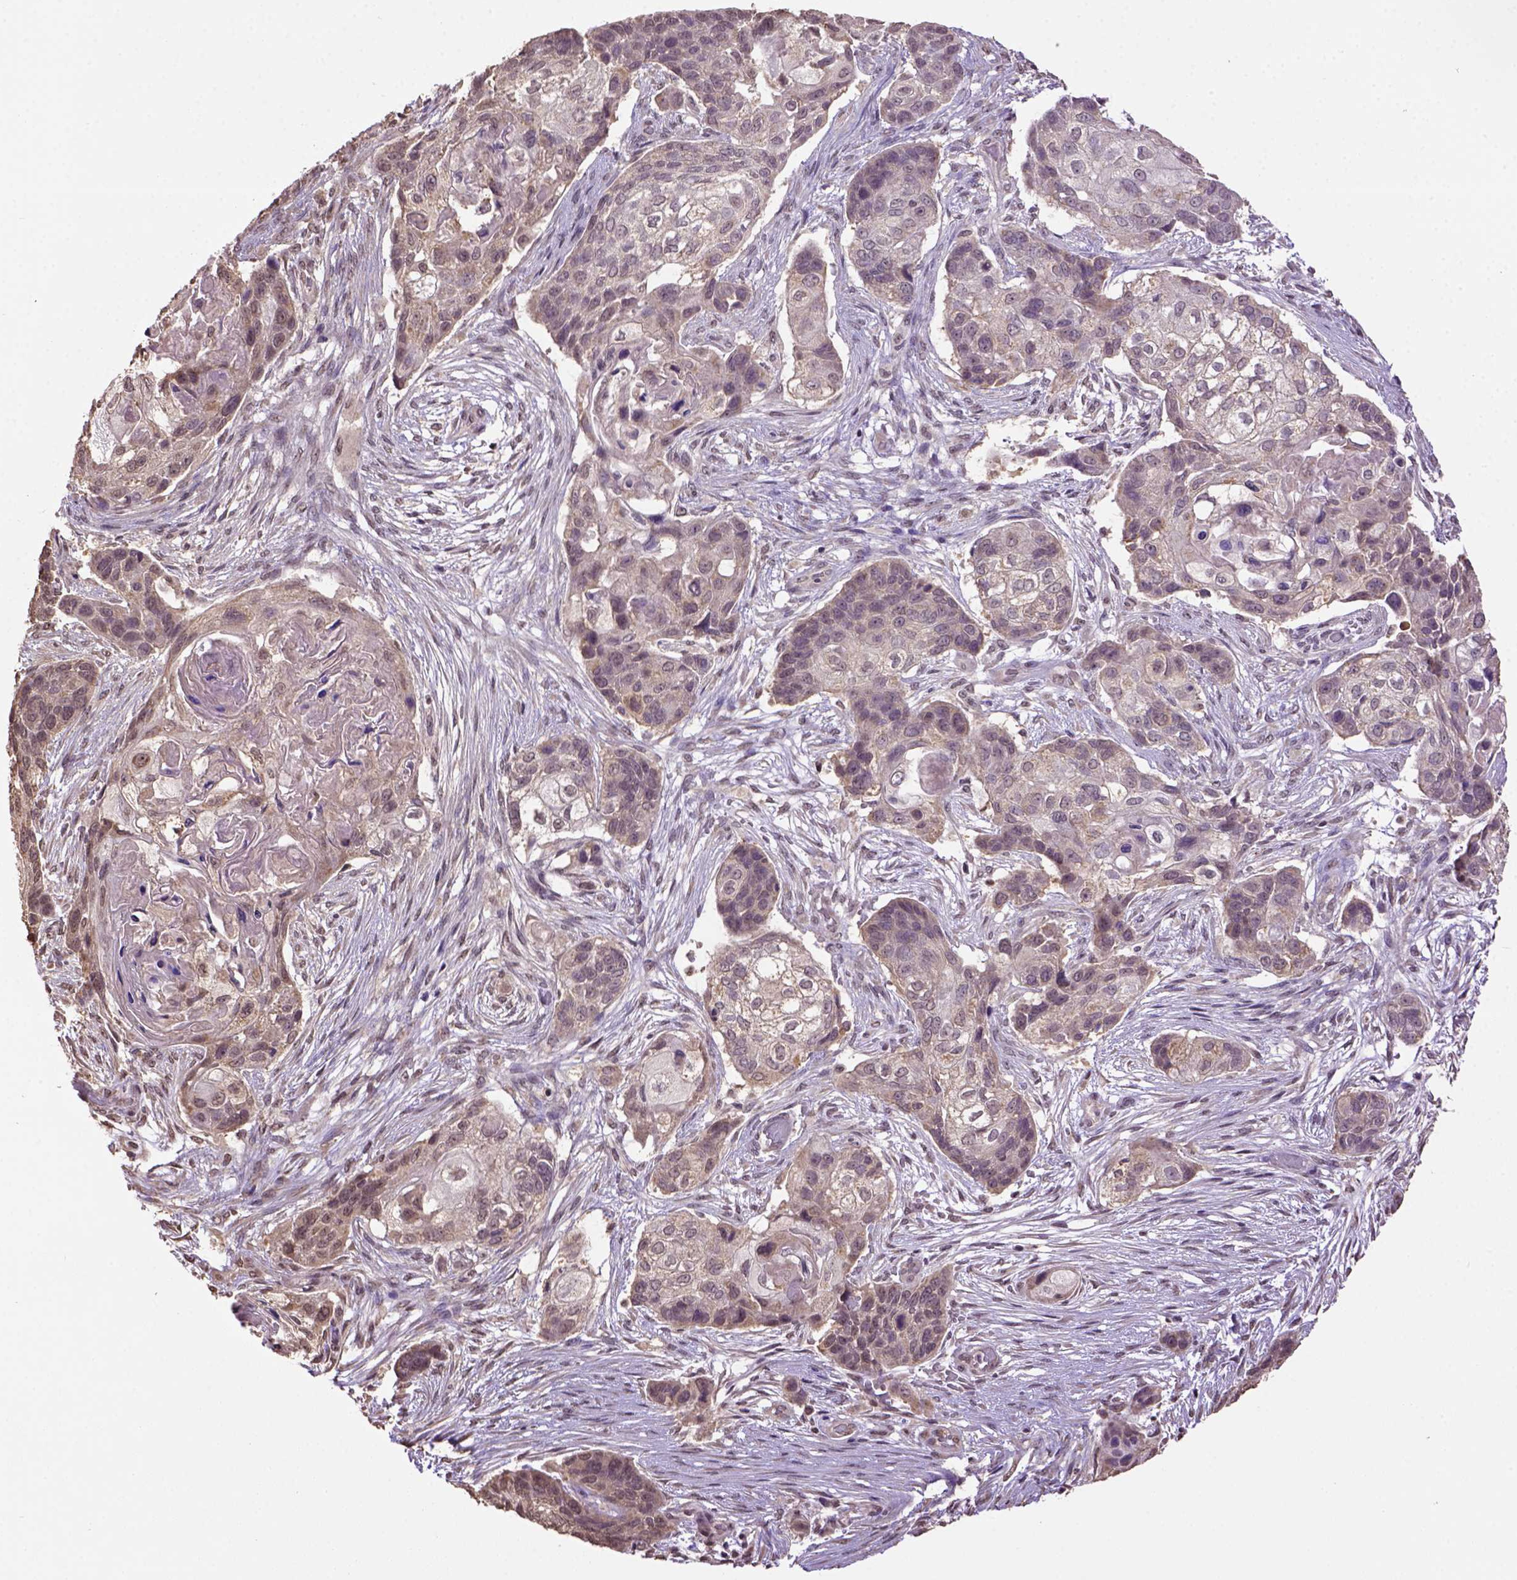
{"staining": {"intensity": "weak", "quantity": "25%-75%", "location": "cytoplasmic/membranous"}, "tissue": "lung cancer", "cell_type": "Tumor cells", "image_type": "cancer", "snomed": [{"axis": "morphology", "description": "Squamous cell carcinoma, NOS"}, {"axis": "topography", "description": "Lung"}], "caption": "Immunohistochemistry (IHC) micrograph of human squamous cell carcinoma (lung) stained for a protein (brown), which exhibits low levels of weak cytoplasmic/membranous positivity in about 25%-75% of tumor cells.", "gene": "WDR17", "patient": {"sex": "male", "age": 69}}